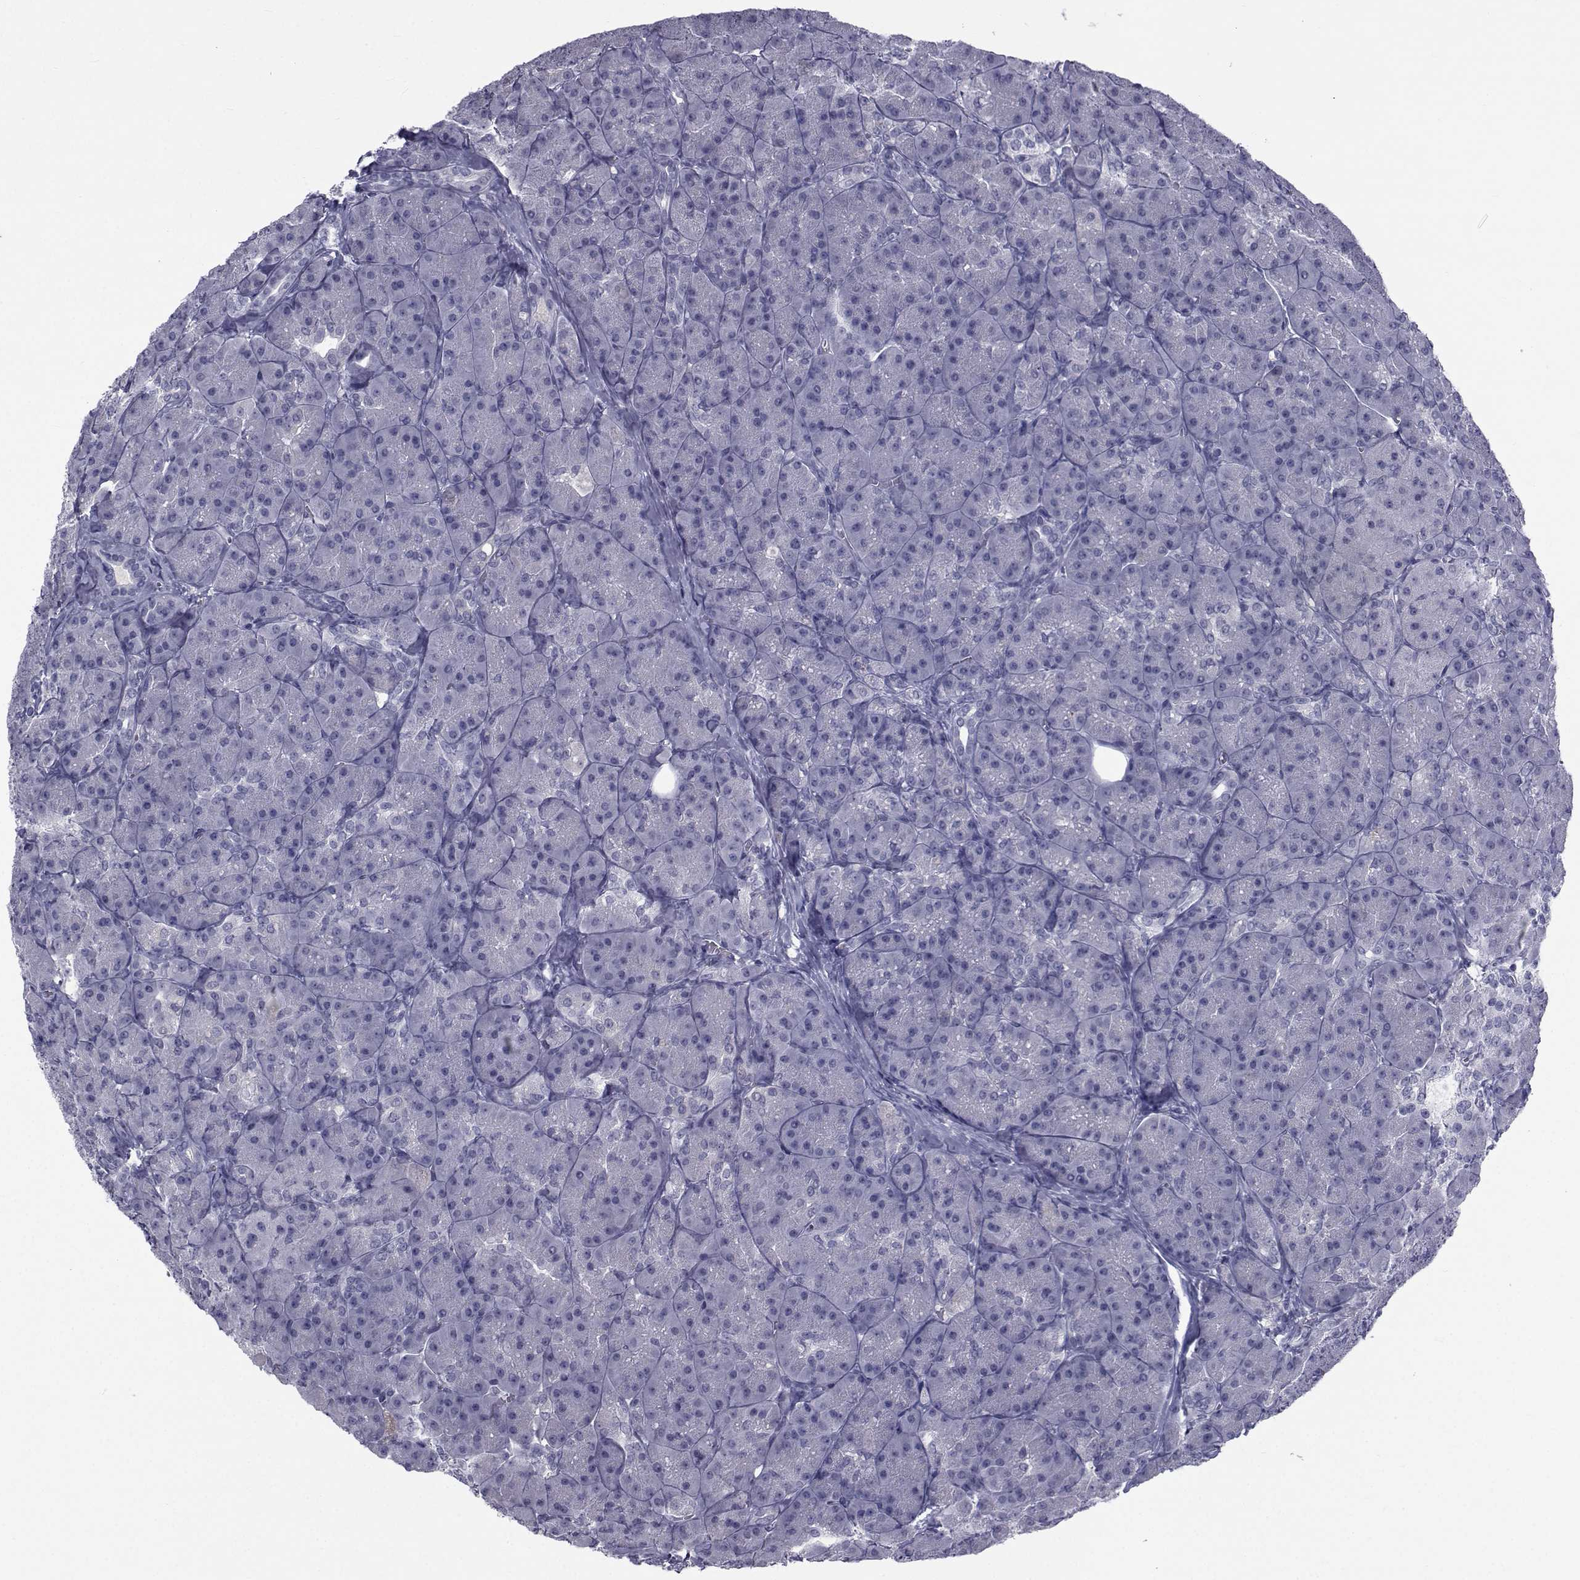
{"staining": {"intensity": "negative", "quantity": "none", "location": "none"}, "tissue": "pancreas", "cell_type": "Exocrine glandular cells", "image_type": "normal", "snomed": [{"axis": "morphology", "description": "Normal tissue, NOS"}, {"axis": "topography", "description": "Pancreas"}], "caption": "Exocrine glandular cells are negative for brown protein staining in normal pancreas. (DAB immunohistochemistry, high magnification).", "gene": "PAX2", "patient": {"sex": "male", "age": 57}}